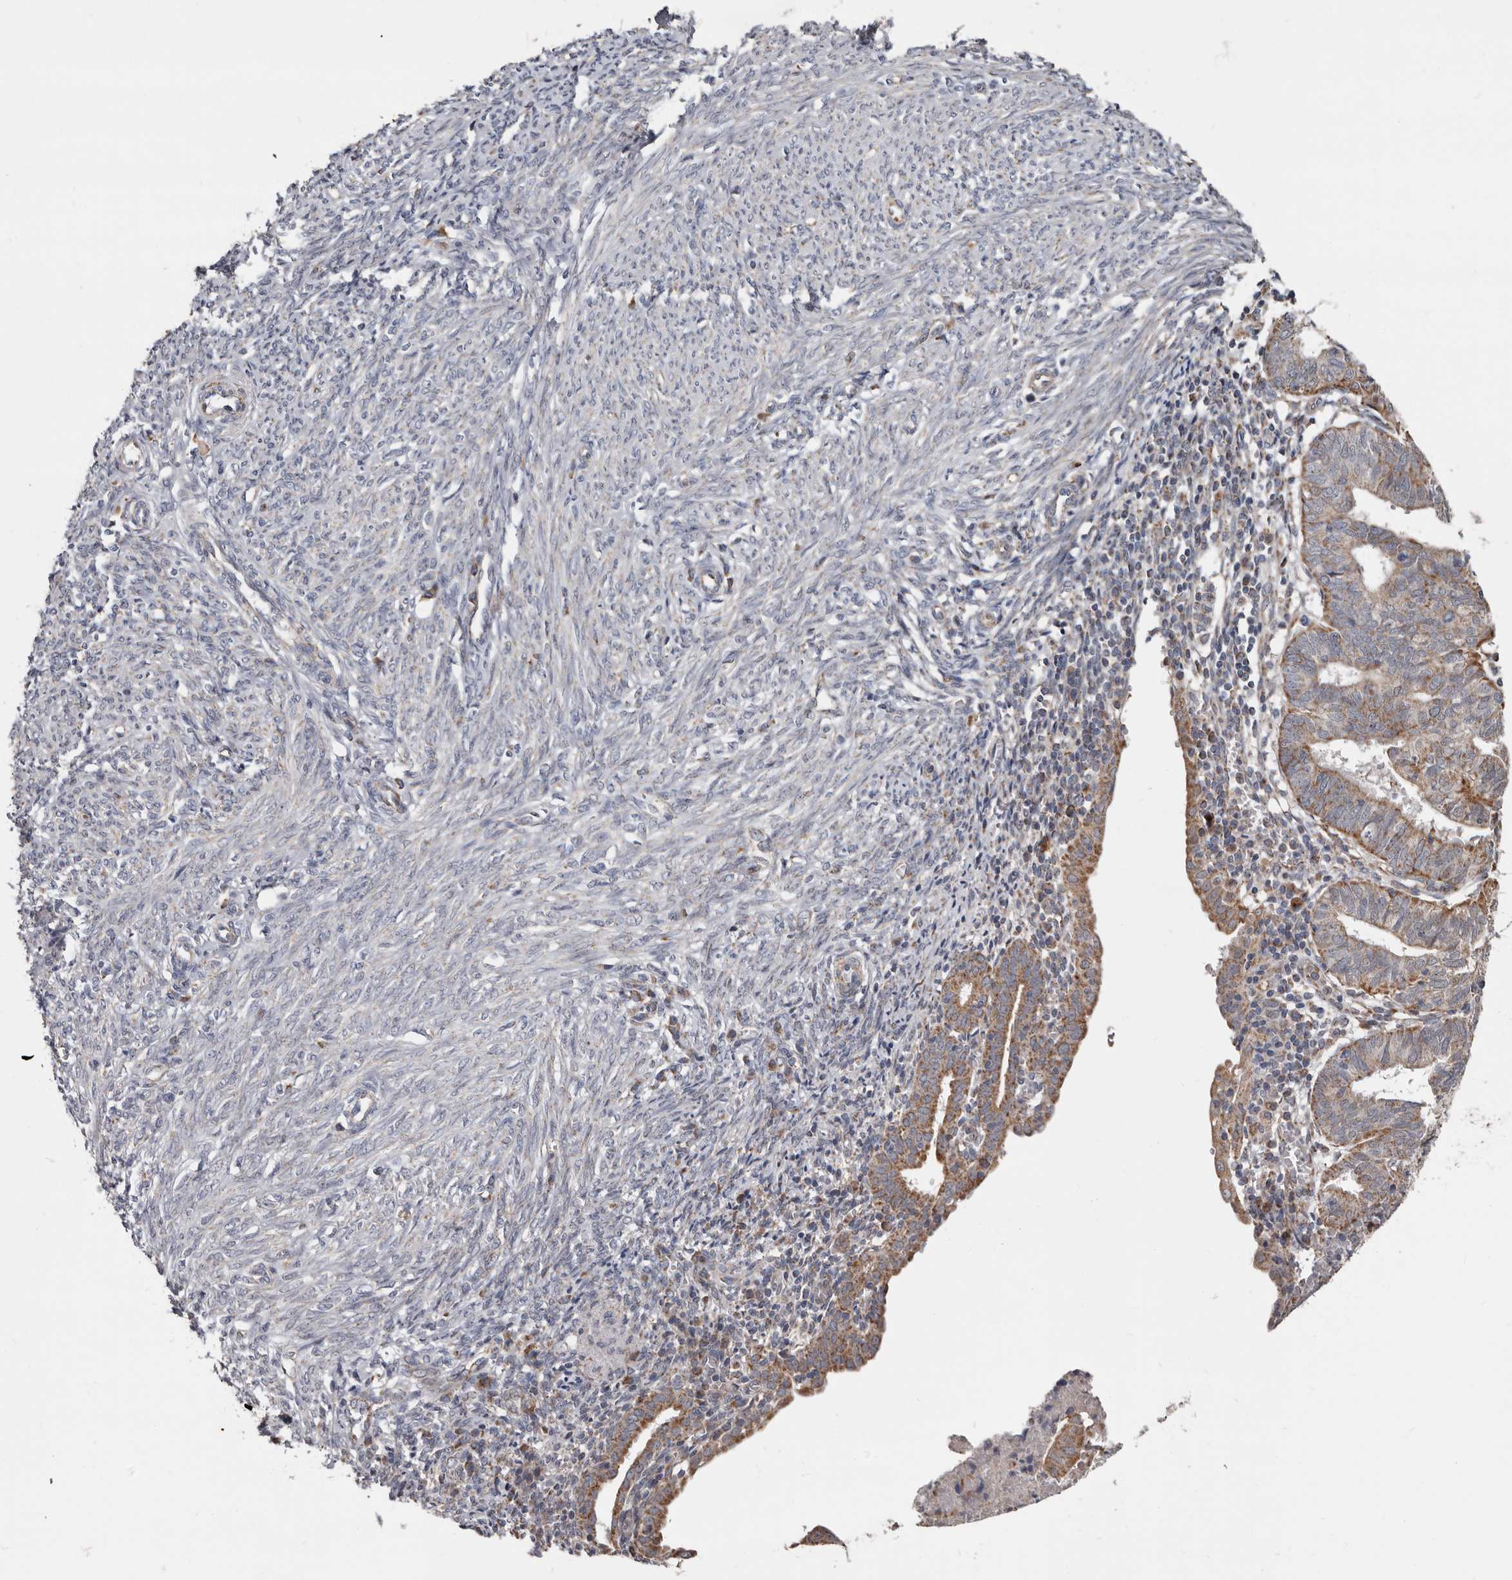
{"staining": {"intensity": "moderate", "quantity": ">75%", "location": "cytoplasmic/membranous"}, "tissue": "endometrial cancer", "cell_type": "Tumor cells", "image_type": "cancer", "snomed": [{"axis": "morphology", "description": "Adenocarcinoma, NOS"}, {"axis": "topography", "description": "Uterus"}], "caption": "Approximately >75% of tumor cells in human endometrial cancer demonstrate moderate cytoplasmic/membranous protein expression as visualized by brown immunohistochemical staining.", "gene": "MRPL18", "patient": {"sex": "female", "age": 77}}